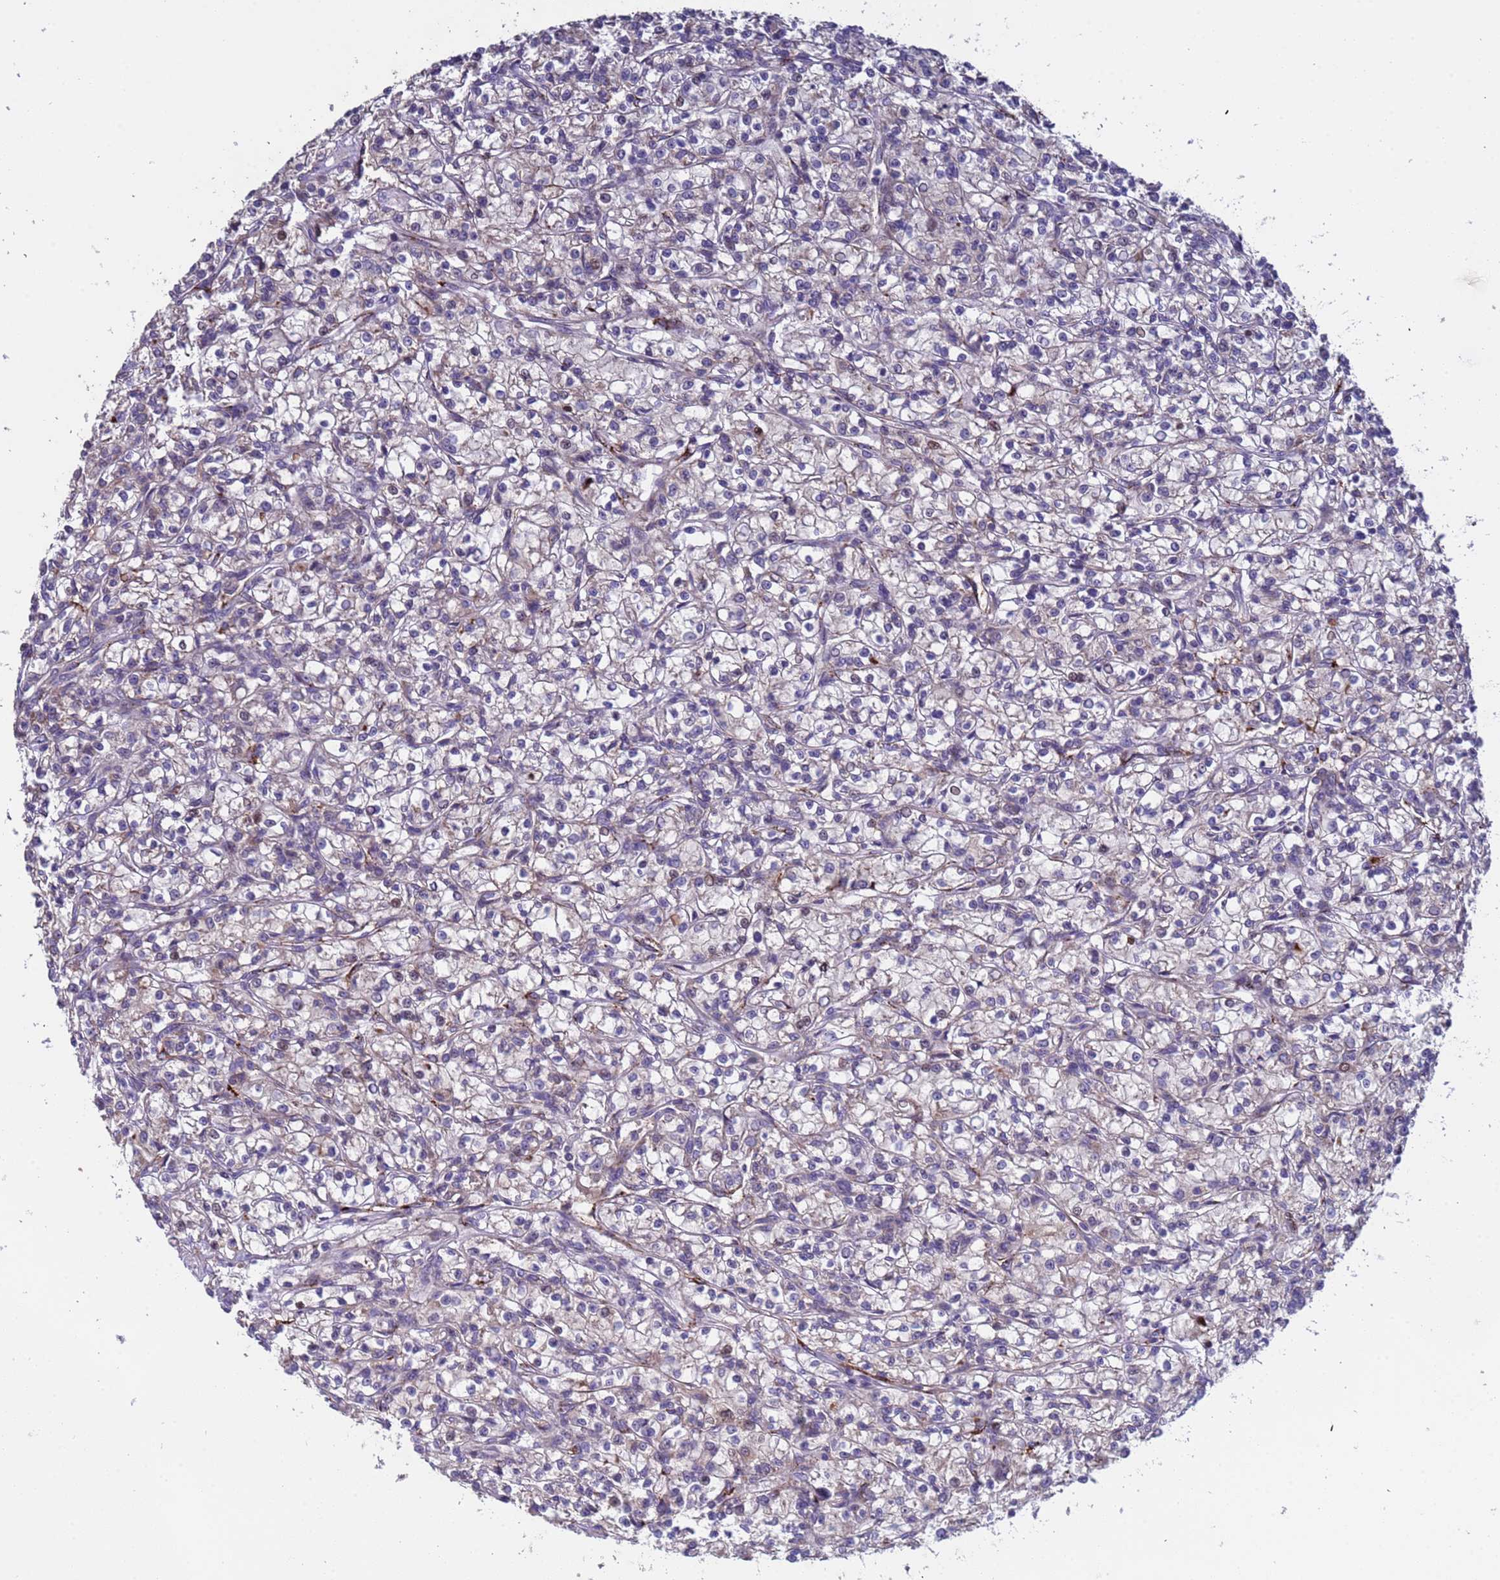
{"staining": {"intensity": "negative", "quantity": "none", "location": "none"}, "tissue": "renal cancer", "cell_type": "Tumor cells", "image_type": "cancer", "snomed": [{"axis": "morphology", "description": "Adenocarcinoma, NOS"}, {"axis": "topography", "description": "Kidney"}], "caption": "The histopathology image demonstrates no significant expression in tumor cells of renal adenocarcinoma. (Brightfield microscopy of DAB immunohistochemistry at high magnification).", "gene": "ZNF248", "patient": {"sex": "female", "age": 59}}